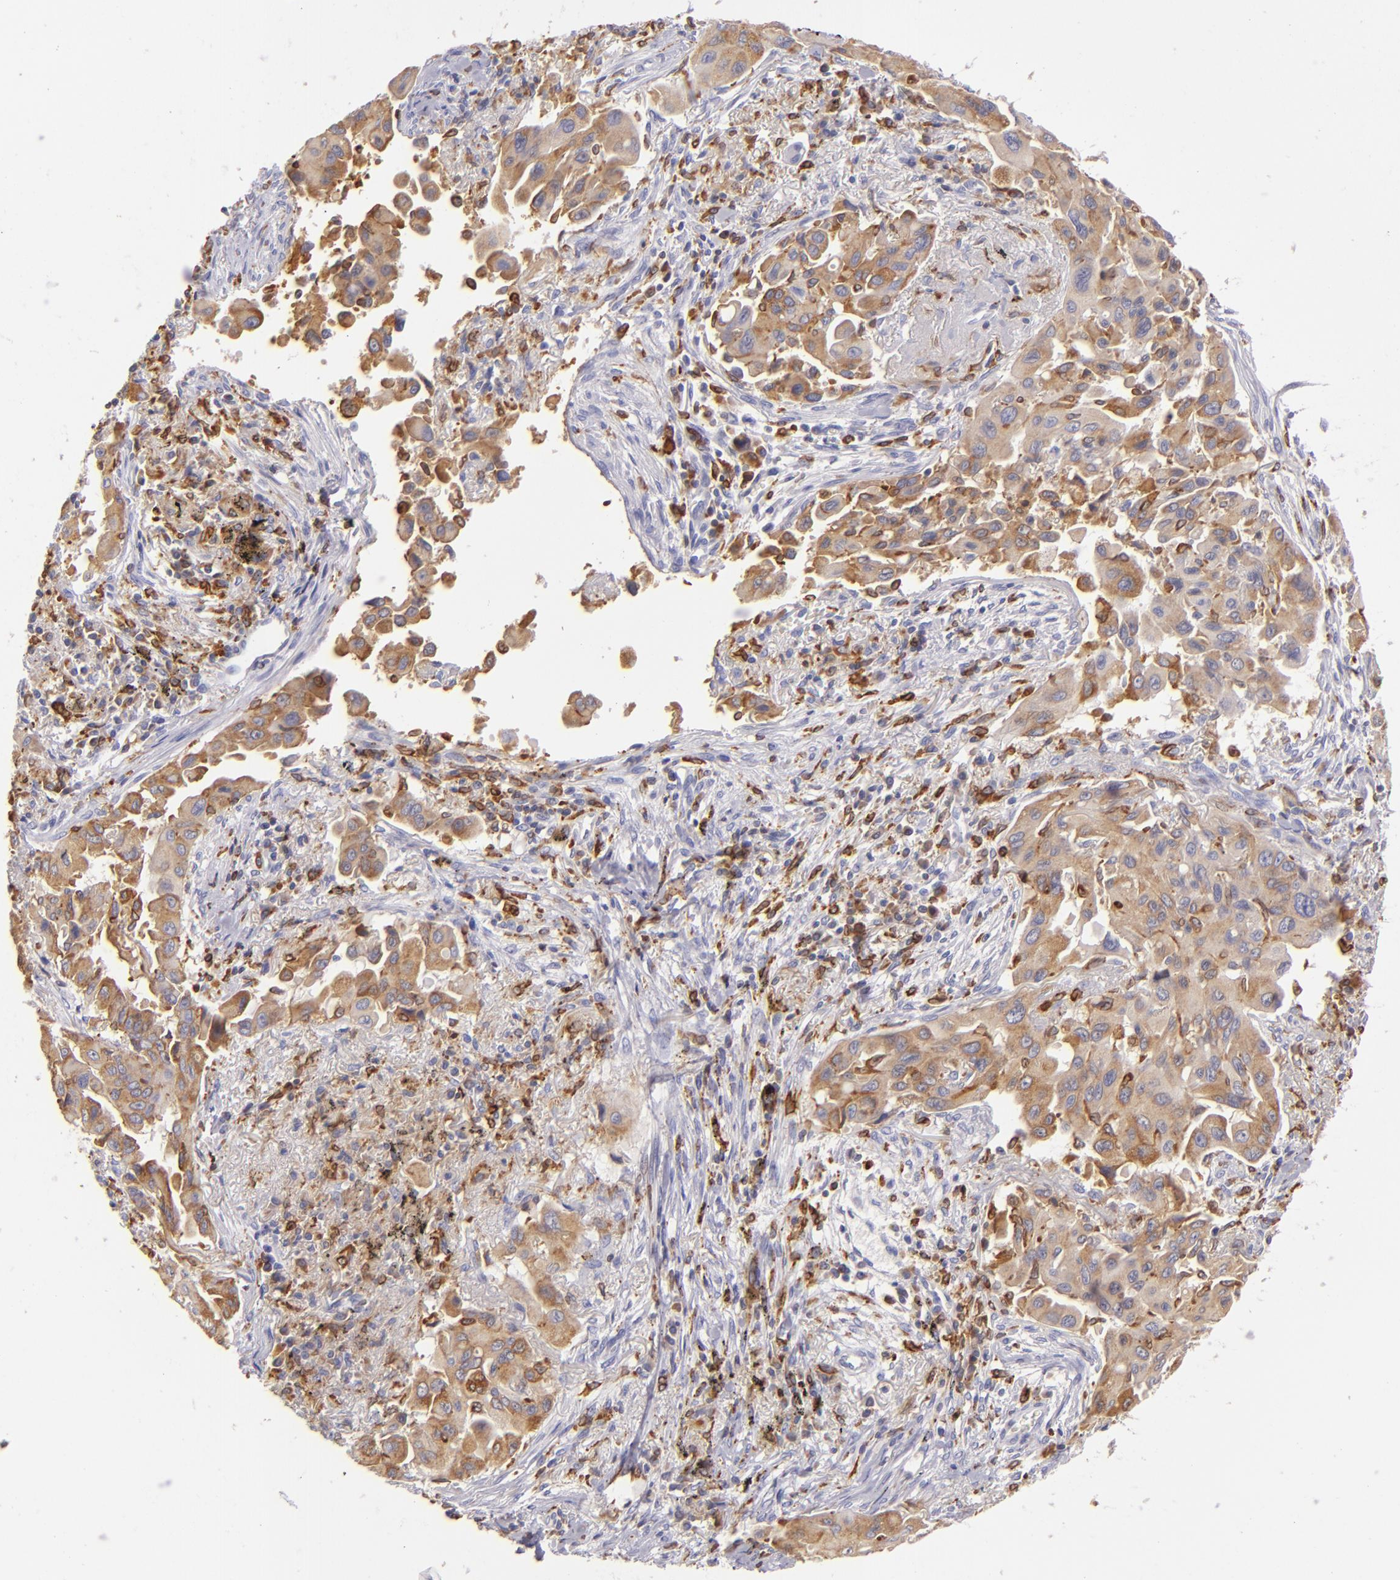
{"staining": {"intensity": "moderate", "quantity": ">75%", "location": "cytoplasmic/membranous"}, "tissue": "lung cancer", "cell_type": "Tumor cells", "image_type": "cancer", "snomed": [{"axis": "morphology", "description": "Adenocarcinoma, NOS"}, {"axis": "topography", "description": "Lung"}], "caption": "DAB immunohistochemical staining of lung cancer shows moderate cytoplasmic/membranous protein staining in about >75% of tumor cells.", "gene": "CD74", "patient": {"sex": "male", "age": 68}}